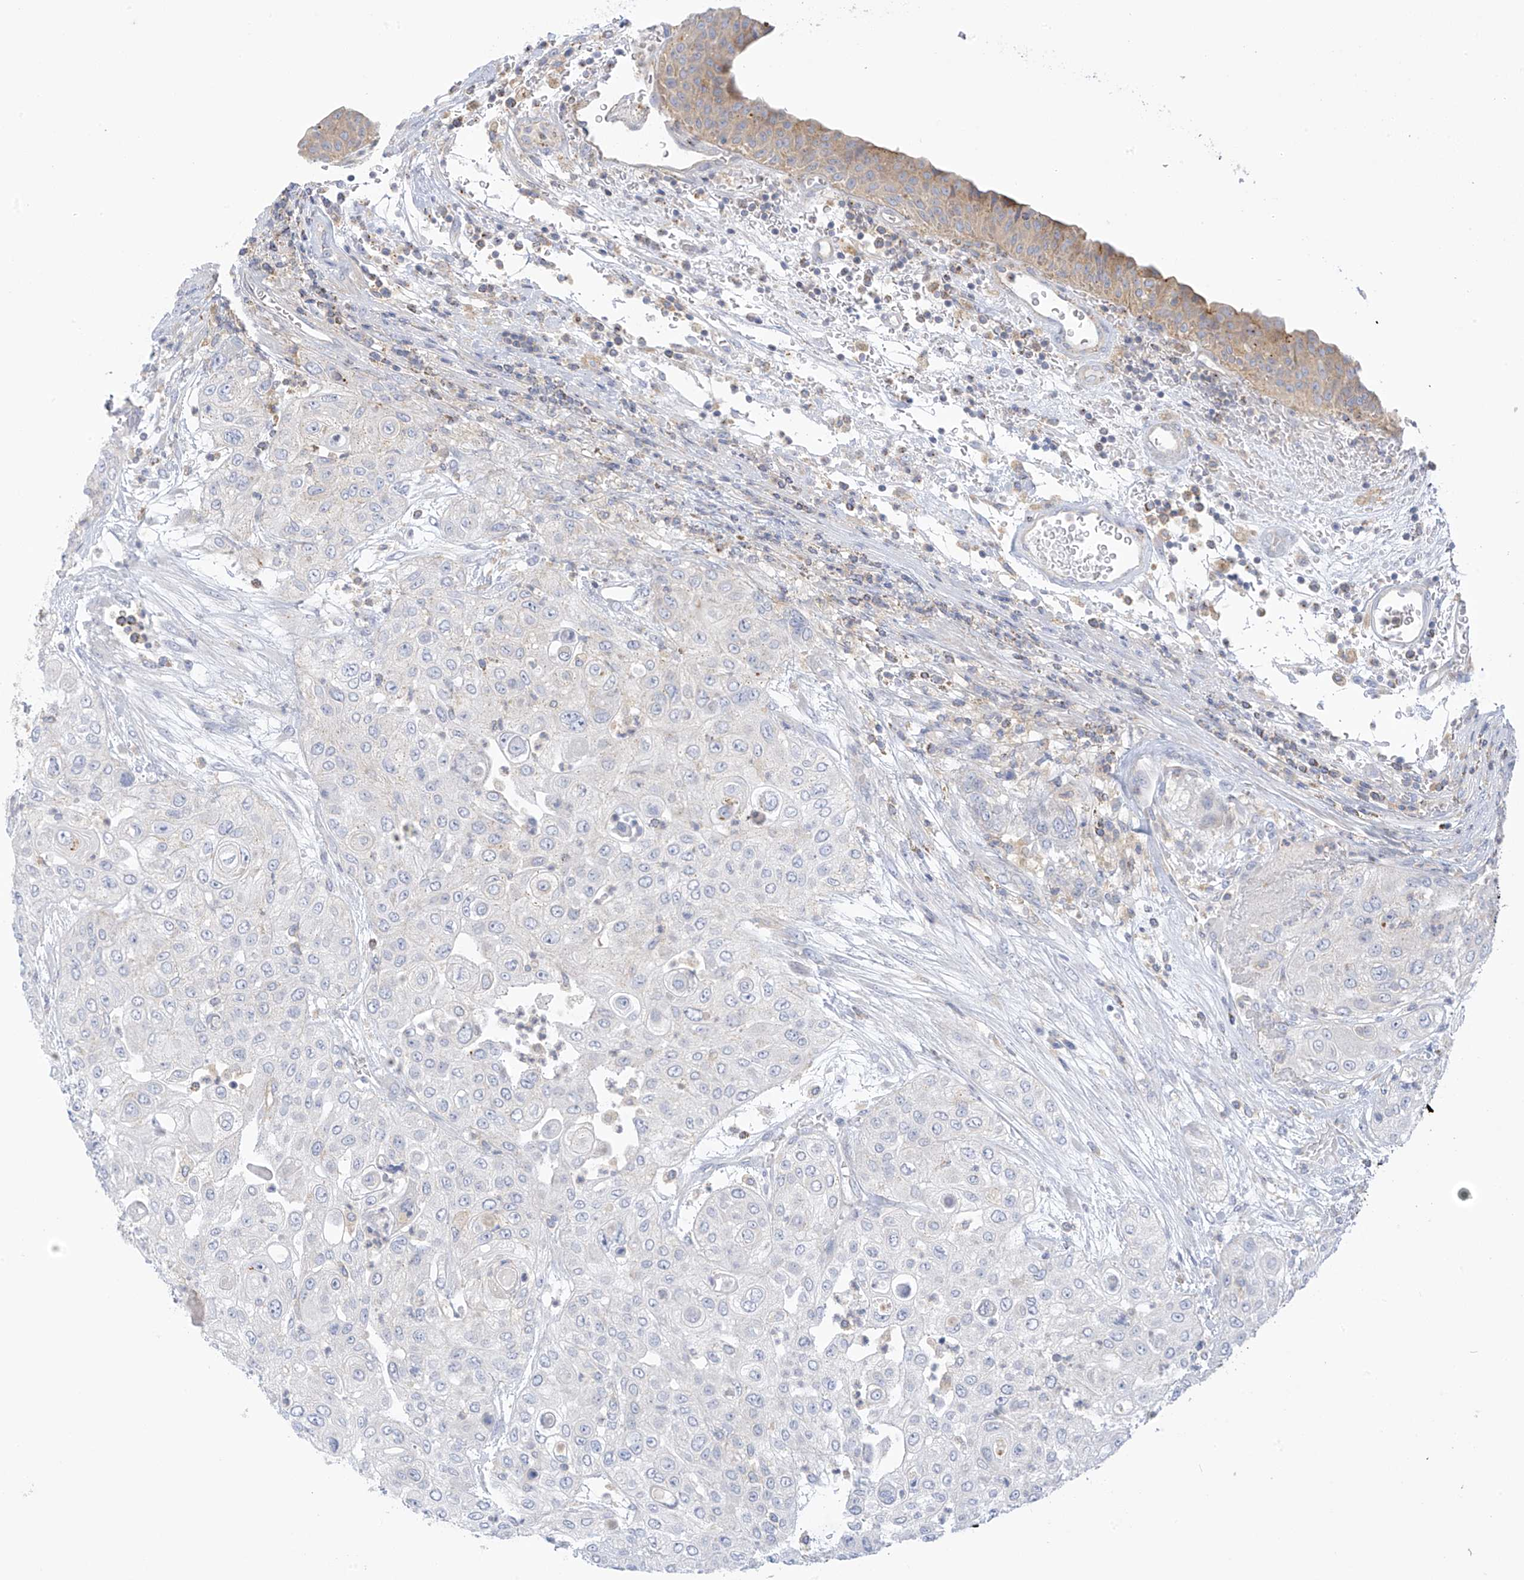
{"staining": {"intensity": "negative", "quantity": "none", "location": "none"}, "tissue": "urothelial cancer", "cell_type": "Tumor cells", "image_type": "cancer", "snomed": [{"axis": "morphology", "description": "Urothelial carcinoma, High grade"}, {"axis": "topography", "description": "Urinary bladder"}], "caption": "Image shows no significant protein expression in tumor cells of urothelial cancer.", "gene": "SLC6A12", "patient": {"sex": "female", "age": 79}}